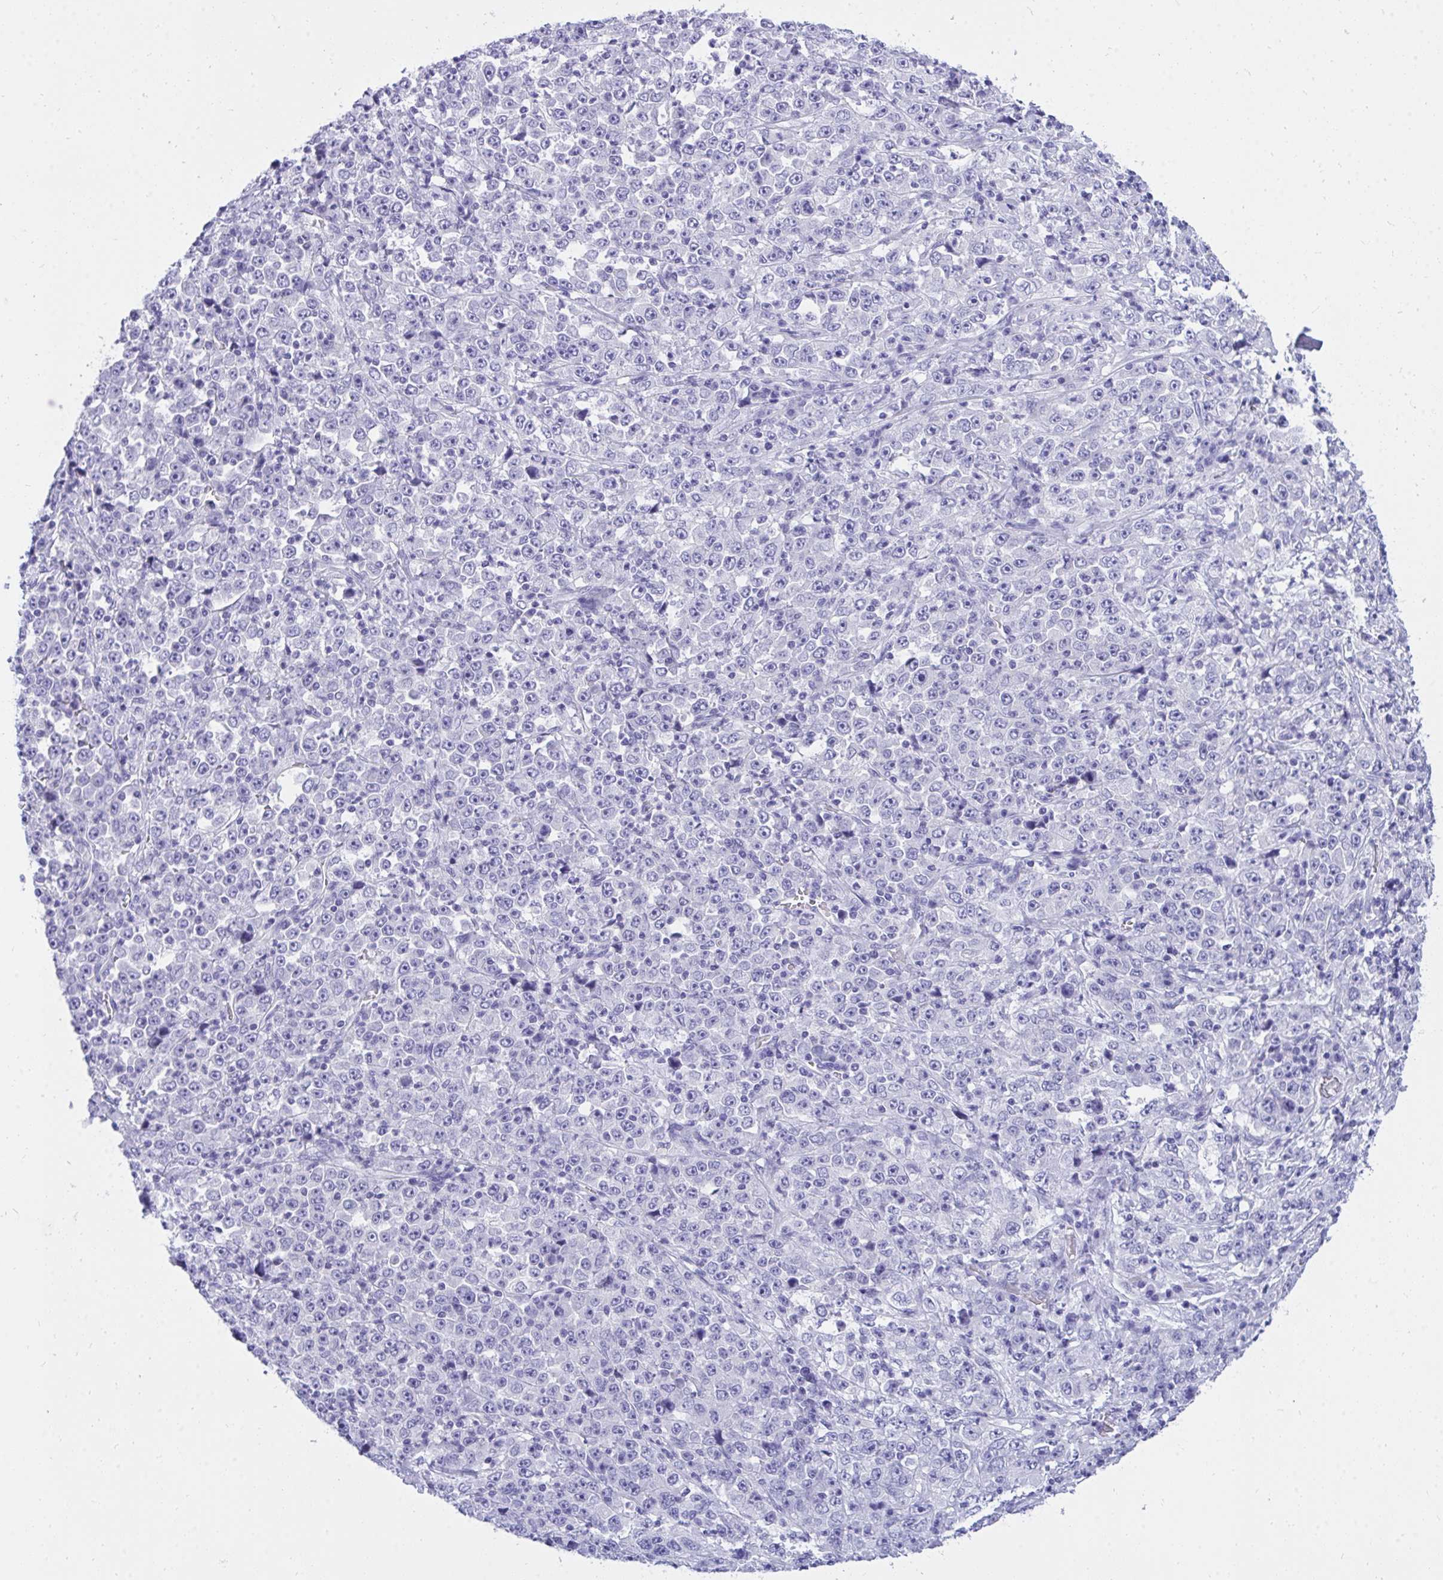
{"staining": {"intensity": "negative", "quantity": "none", "location": "none"}, "tissue": "stomach cancer", "cell_type": "Tumor cells", "image_type": "cancer", "snomed": [{"axis": "morphology", "description": "Normal tissue, NOS"}, {"axis": "morphology", "description": "Adenocarcinoma, NOS"}, {"axis": "topography", "description": "Stomach, upper"}, {"axis": "topography", "description": "Stomach"}], "caption": "Immunohistochemistry of human stomach cancer demonstrates no staining in tumor cells.", "gene": "TLN2", "patient": {"sex": "male", "age": 59}}